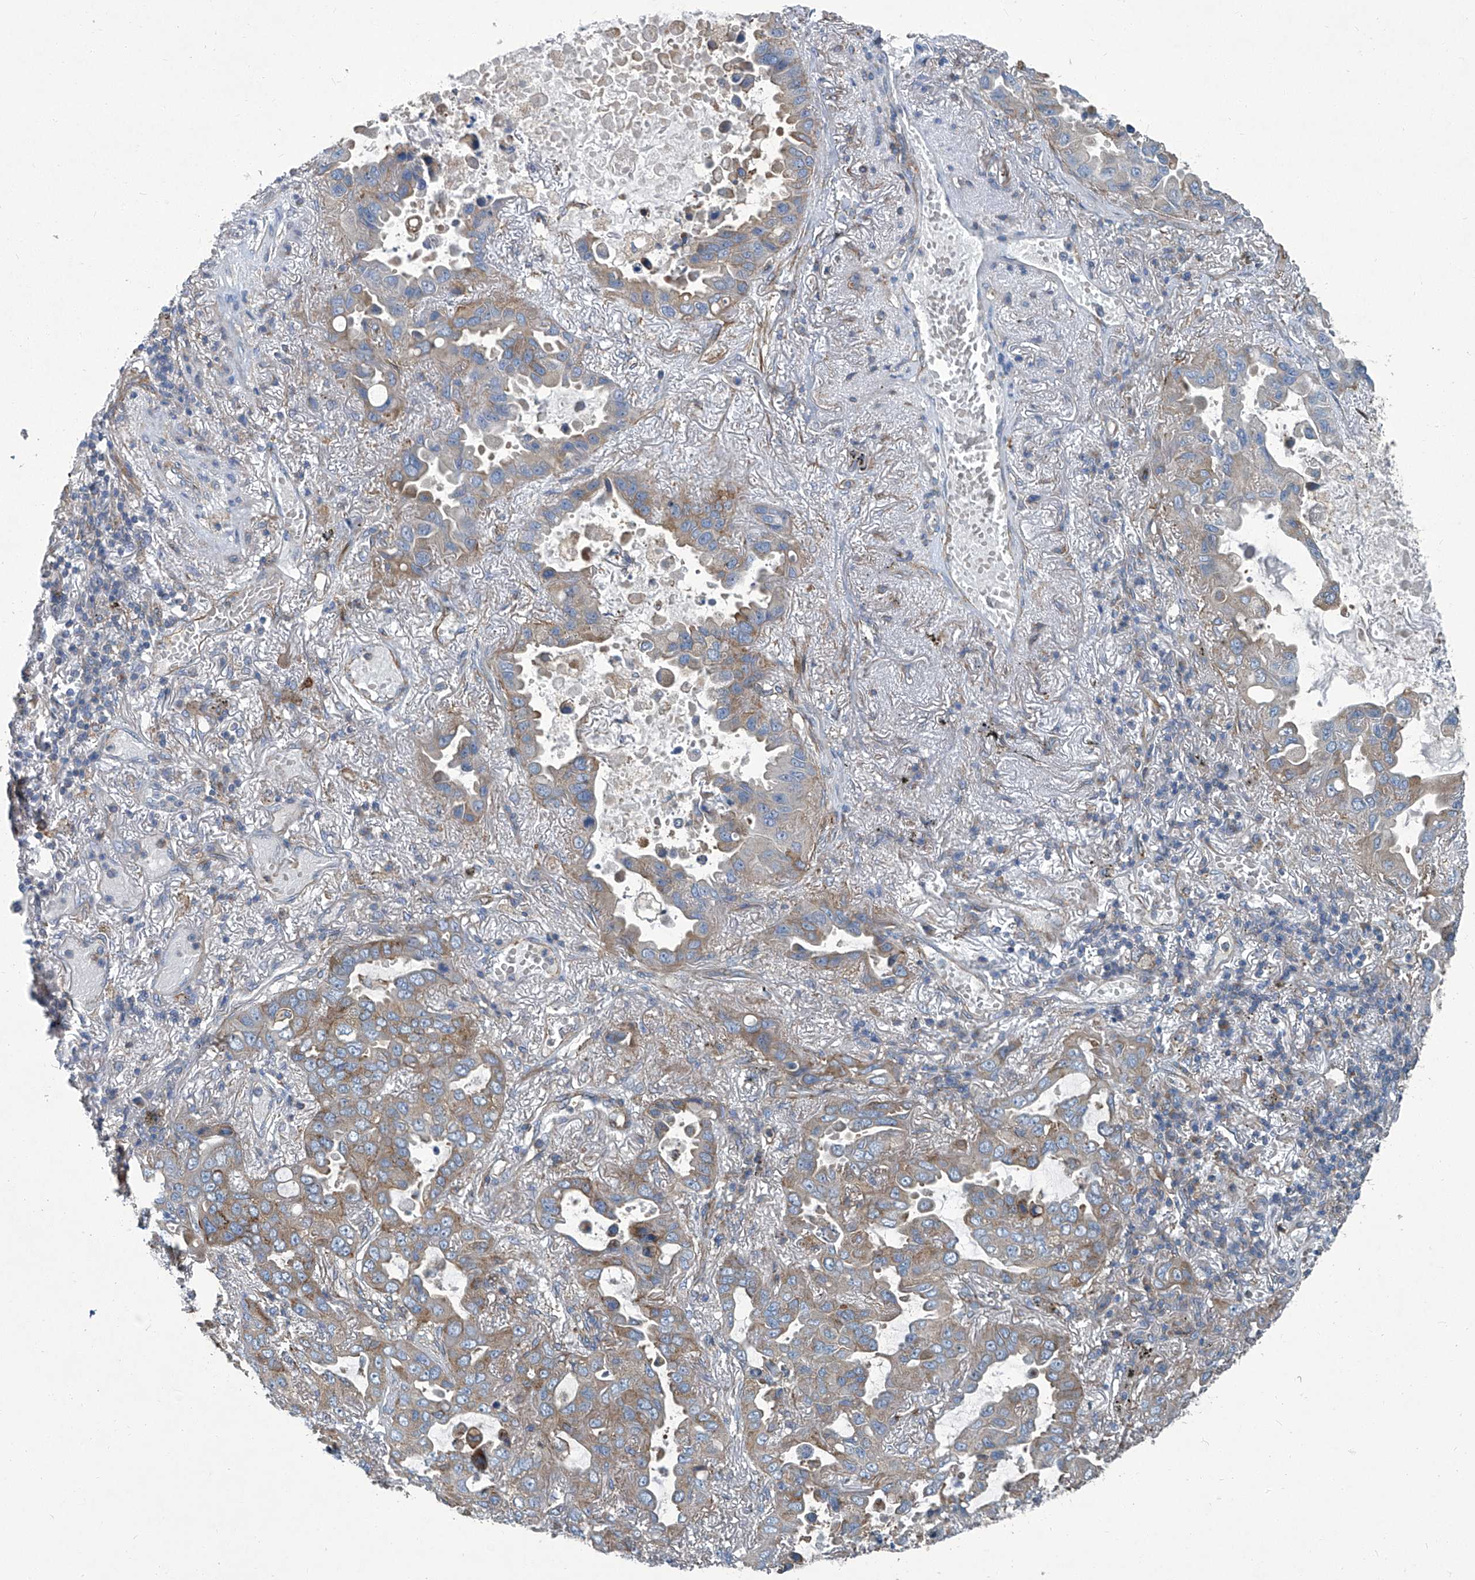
{"staining": {"intensity": "weak", "quantity": "25%-75%", "location": "cytoplasmic/membranous"}, "tissue": "lung cancer", "cell_type": "Tumor cells", "image_type": "cancer", "snomed": [{"axis": "morphology", "description": "Adenocarcinoma, NOS"}, {"axis": "topography", "description": "Lung"}], "caption": "Immunohistochemistry (IHC) micrograph of adenocarcinoma (lung) stained for a protein (brown), which displays low levels of weak cytoplasmic/membranous expression in approximately 25%-75% of tumor cells.", "gene": "PIGH", "patient": {"sex": "male", "age": 64}}